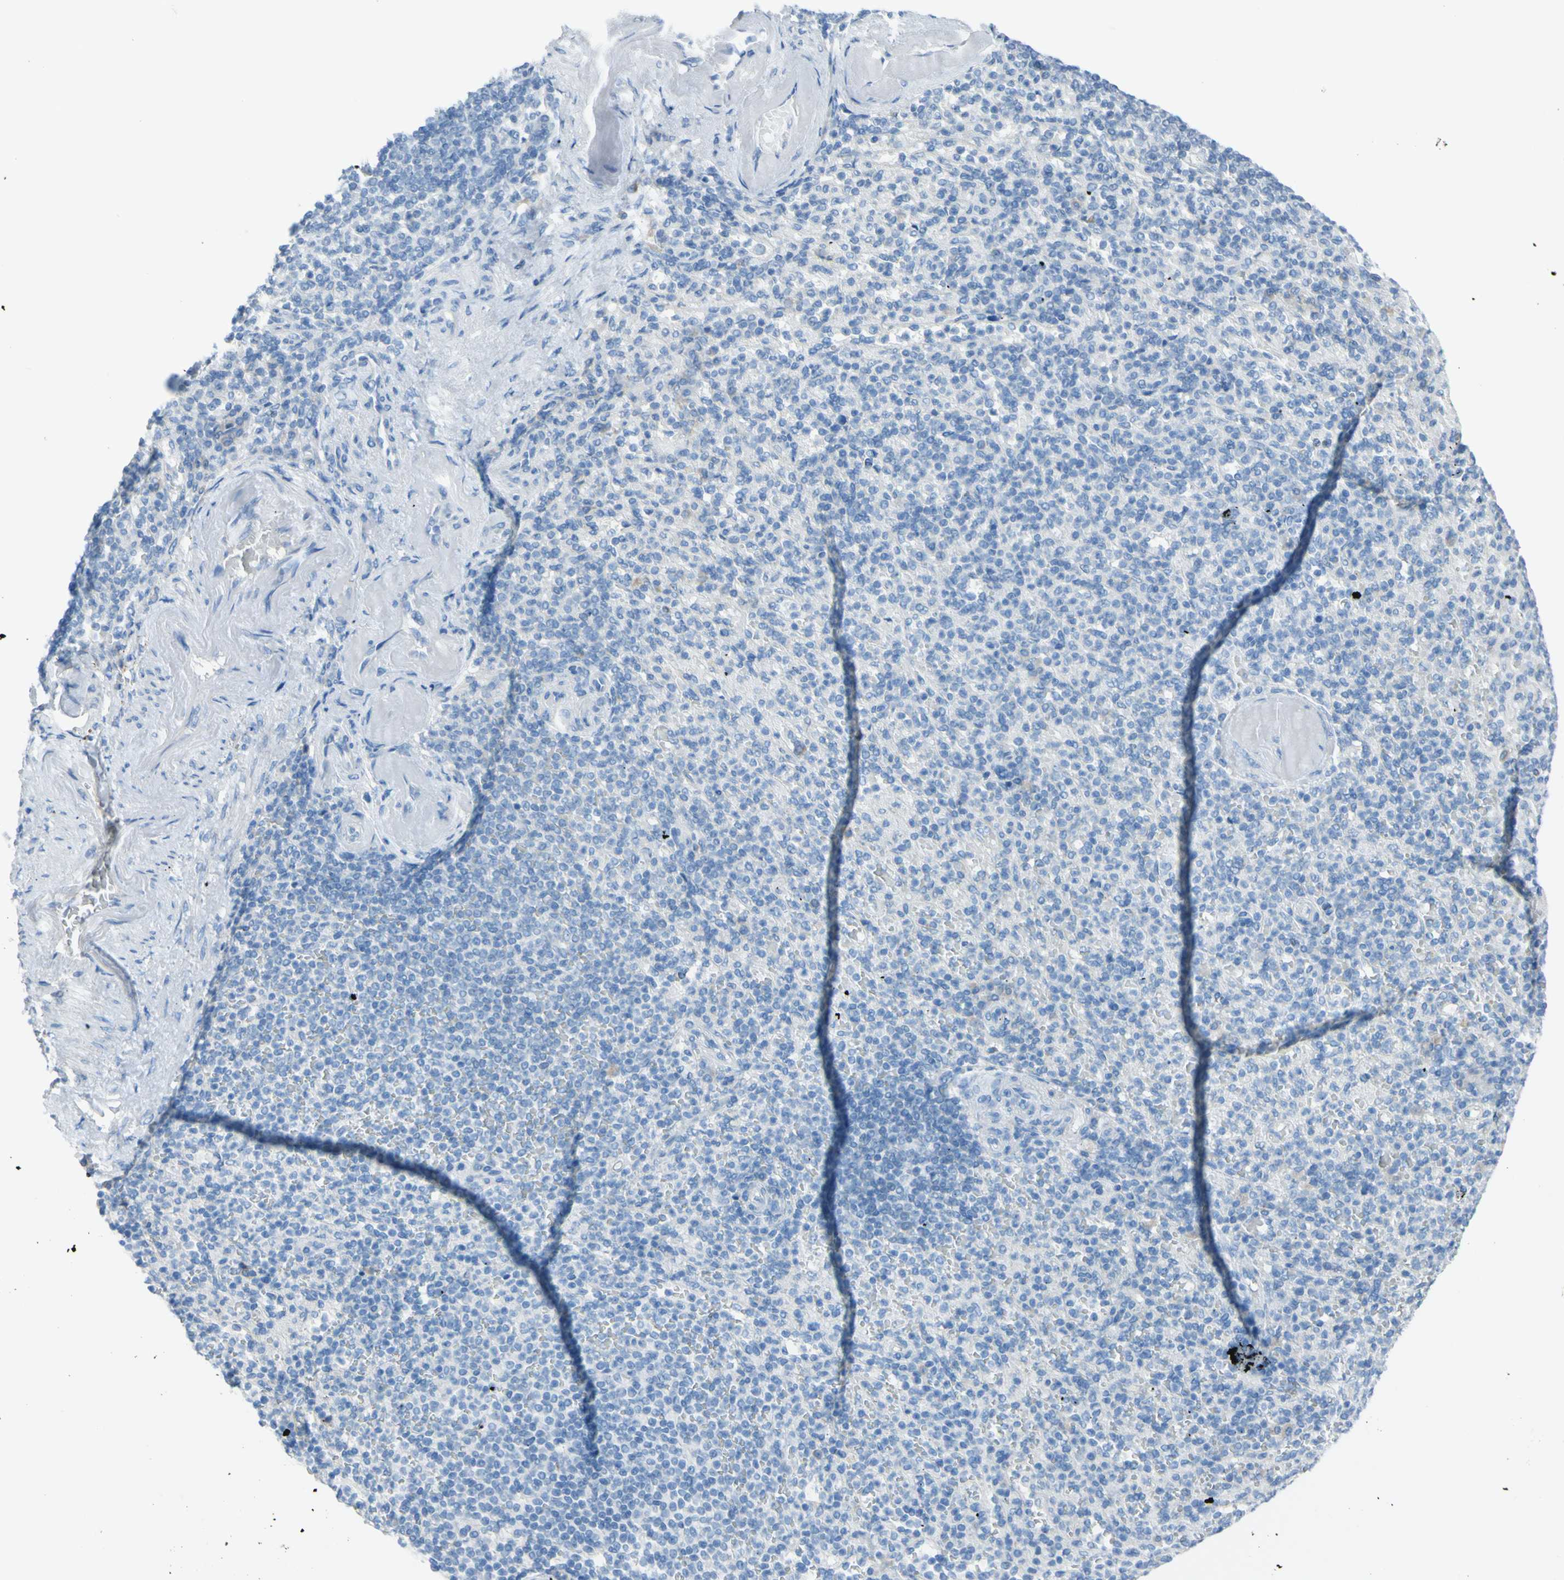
{"staining": {"intensity": "negative", "quantity": "none", "location": "none"}, "tissue": "spleen", "cell_type": "Cells in red pulp", "image_type": "normal", "snomed": [{"axis": "morphology", "description": "Normal tissue, NOS"}, {"axis": "topography", "description": "Spleen"}], "caption": "The immunohistochemistry image has no significant positivity in cells in red pulp of spleen.", "gene": "TFPI2", "patient": {"sex": "female", "age": 74}}